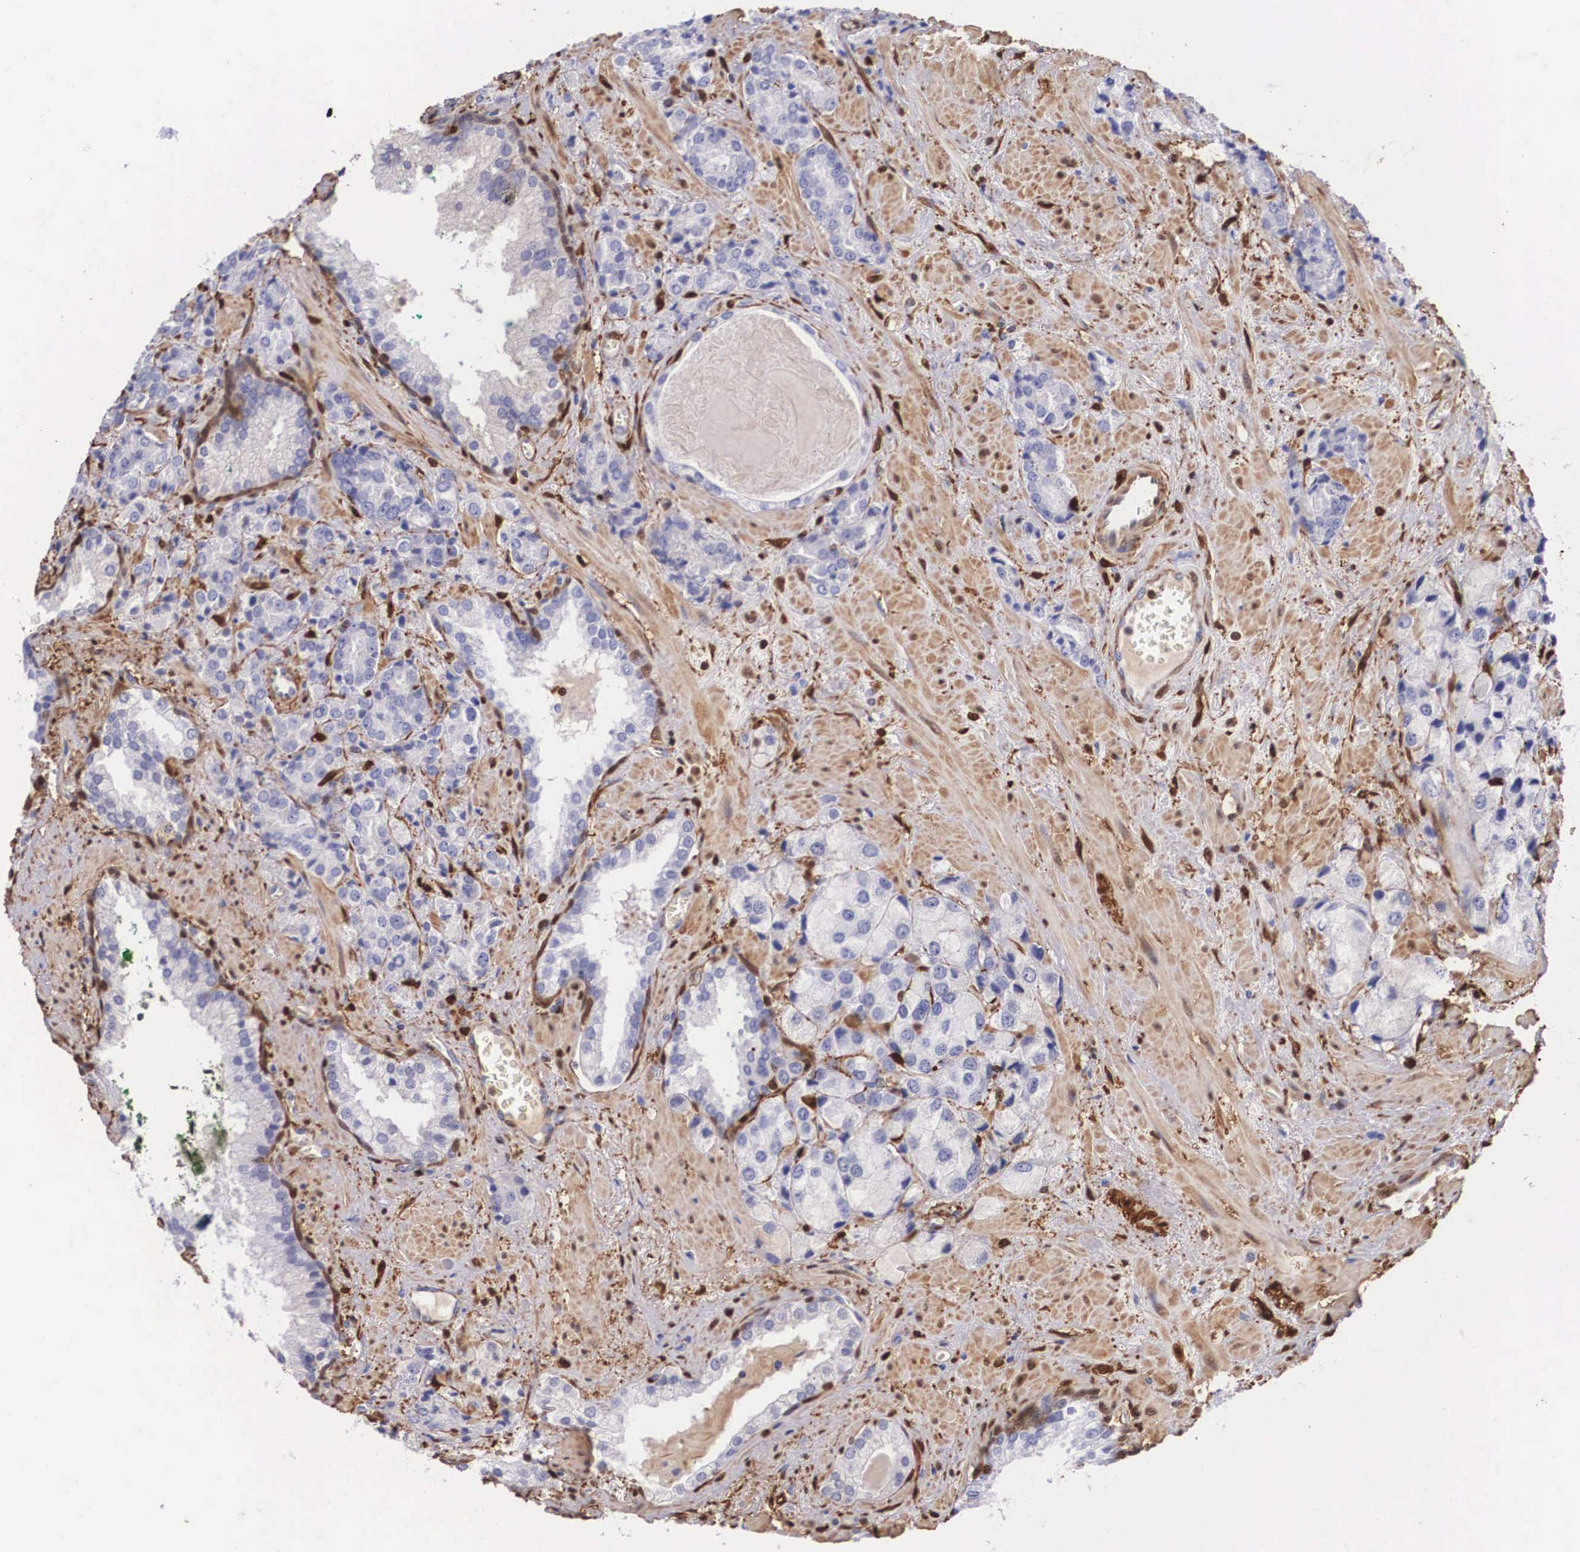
{"staining": {"intensity": "negative", "quantity": "none", "location": "none"}, "tissue": "prostate cancer", "cell_type": "Tumor cells", "image_type": "cancer", "snomed": [{"axis": "morphology", "description": "Adenocarcinoma, Medium grade"}, {"axis": "topography", "description": "Prostate"}], "caption": "This is an immunohistochemistry image of human prostate cancer. There is no staining in tumor cells.", "gene": "LGALS1", "patient": {"sex": "male", "age": 70}}